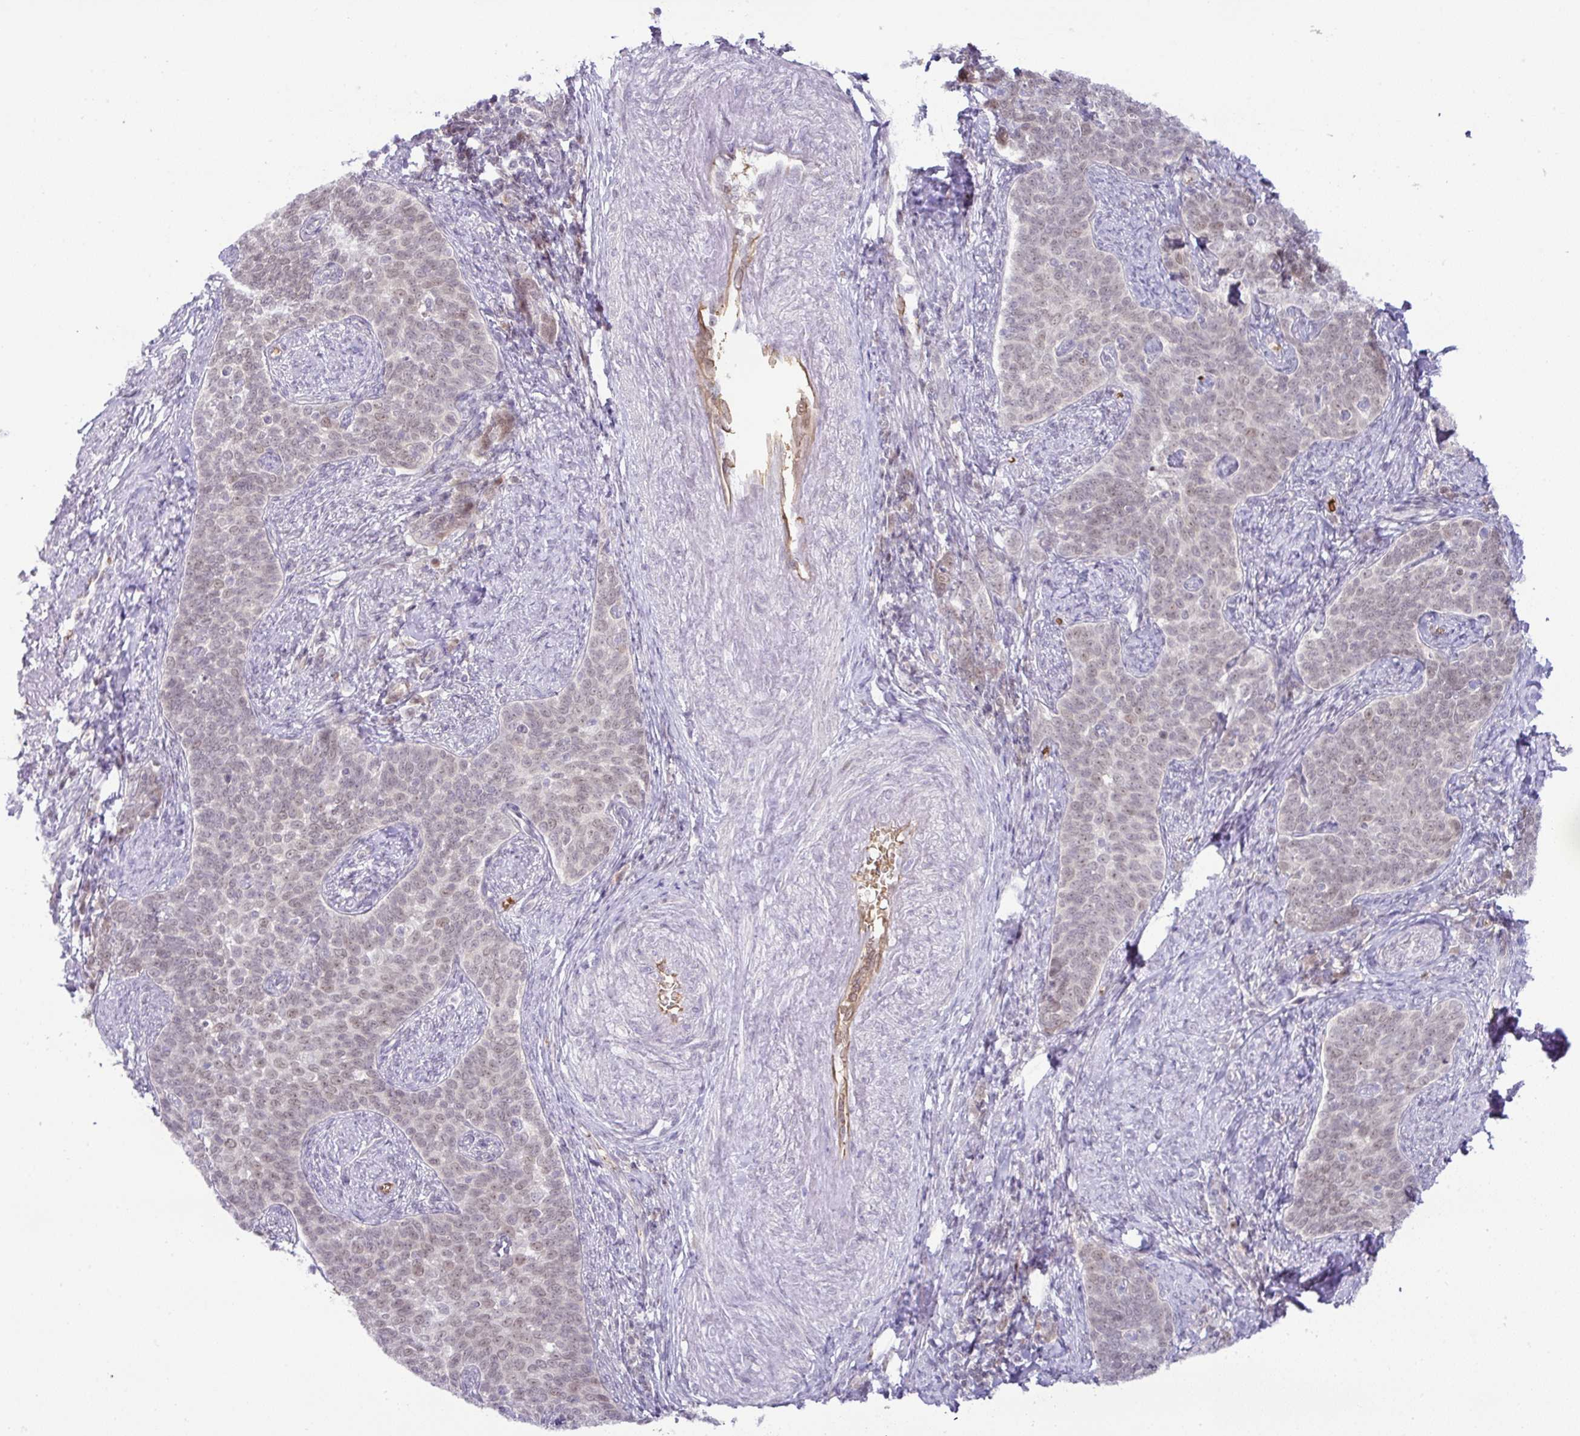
{"staining": {"intensity": "weak", "quantity": "25%-75%", "location": "nuclear"}, "tissue": "cervical cancer", "cell_type": "Tumor cells", "image_type": "cancer", "snomed": [{"axis": "morphology", "description": "Squamous cell carcinoma, NOS"}, {"axis": "topography", "description": "Cervix"}], "caption": "Tumor cells reveal weak nuclear positivity in approximately 25%-75% of cells in cervical squamous cell carcinoma.", "gene": "PARP2", "patient": {"sex": "female", "age": 39}}